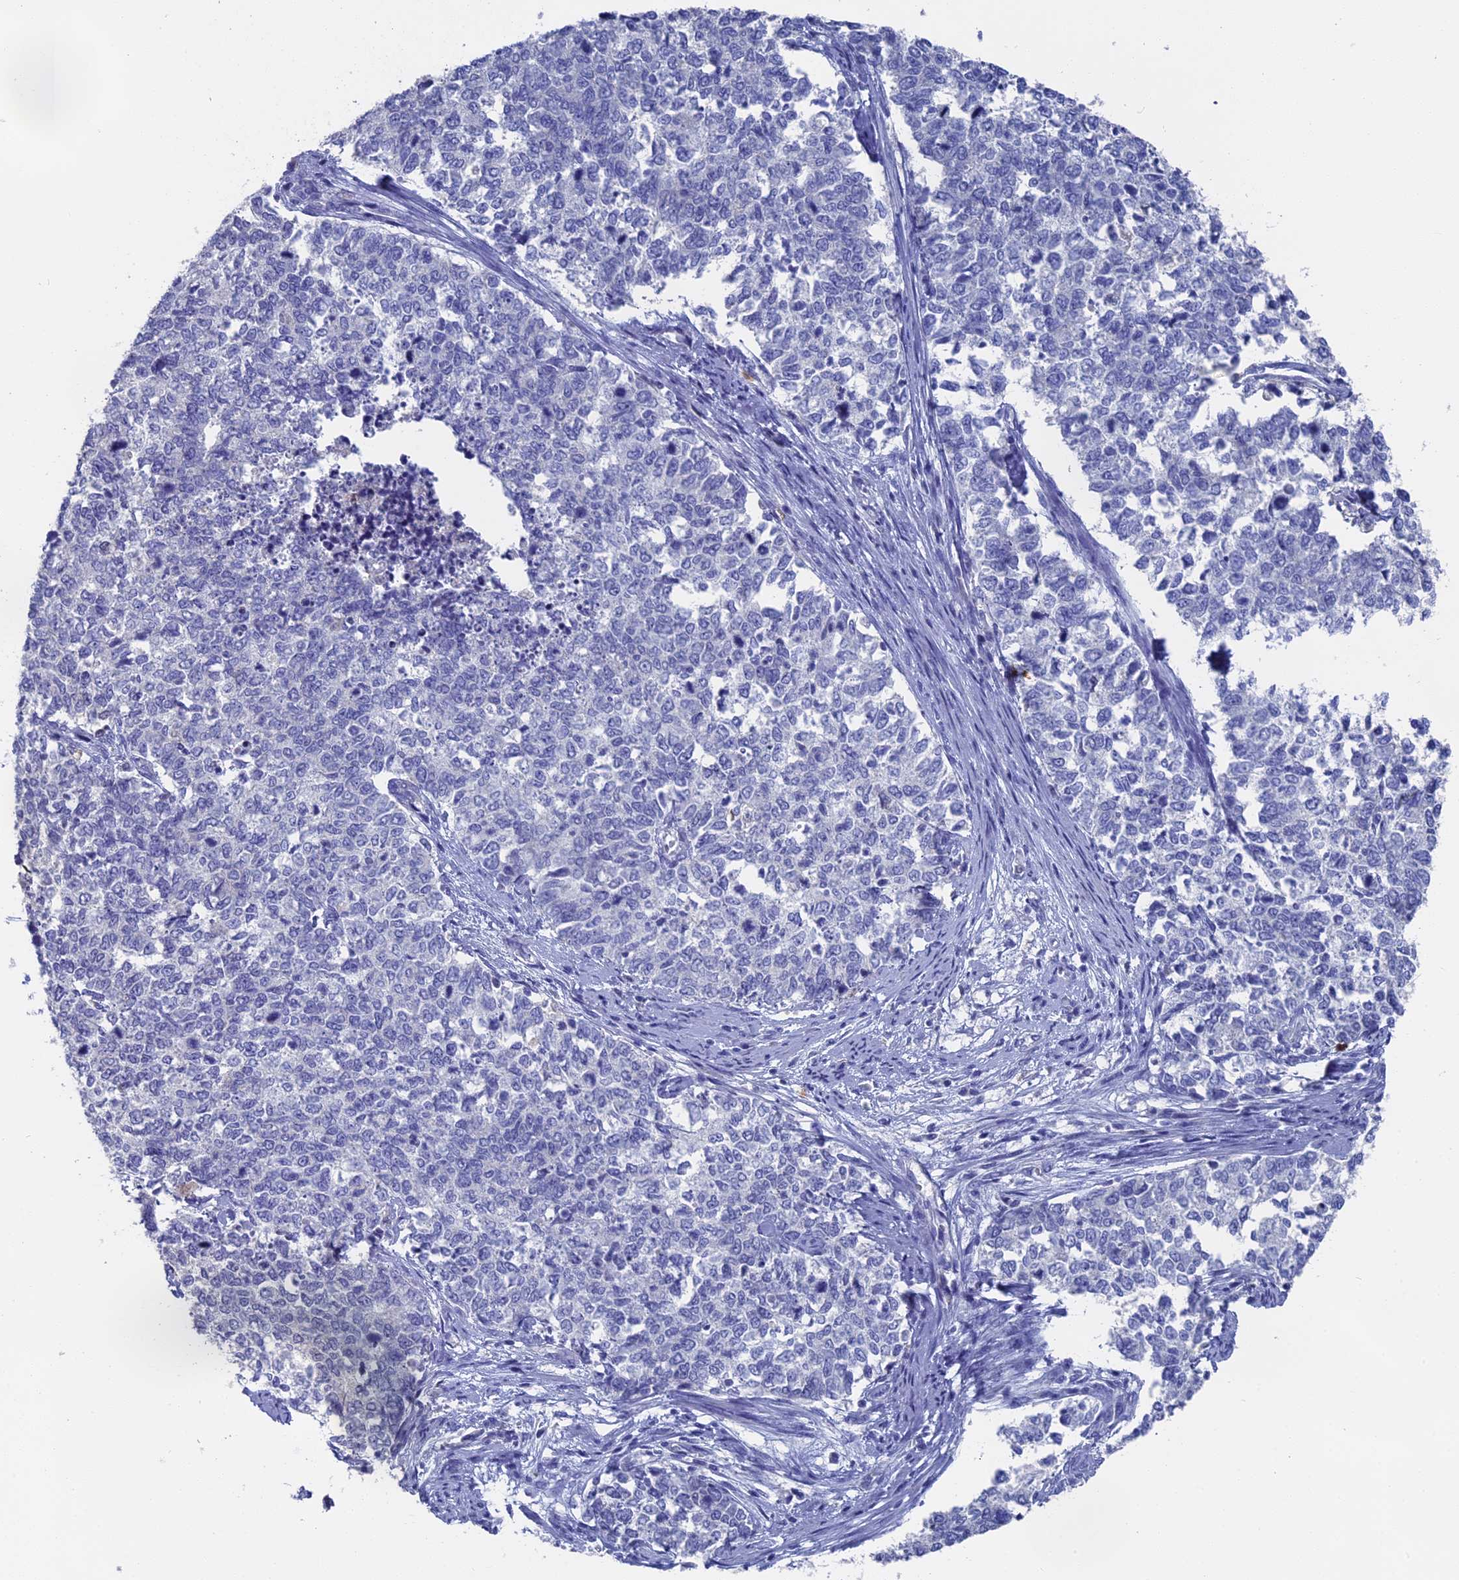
{"staining": {"intensity": "negative", "quantity": "none", "location": "none"}, "tissue": "cervical cancer", "cell_type": "Tumor cells", "image_type": "cancer", "snomed": [{"axis": "morphology", "description": "Squamous cell carcinoma, NOS"}, {"axis": "topography", "description": "Cervix"}], "caption": "There is no significant staining in tumor cells of cervical cancer (squamous cell carcinoma).", "gene": "NCF4", "patient": {"sex": "female", "age": 63}}